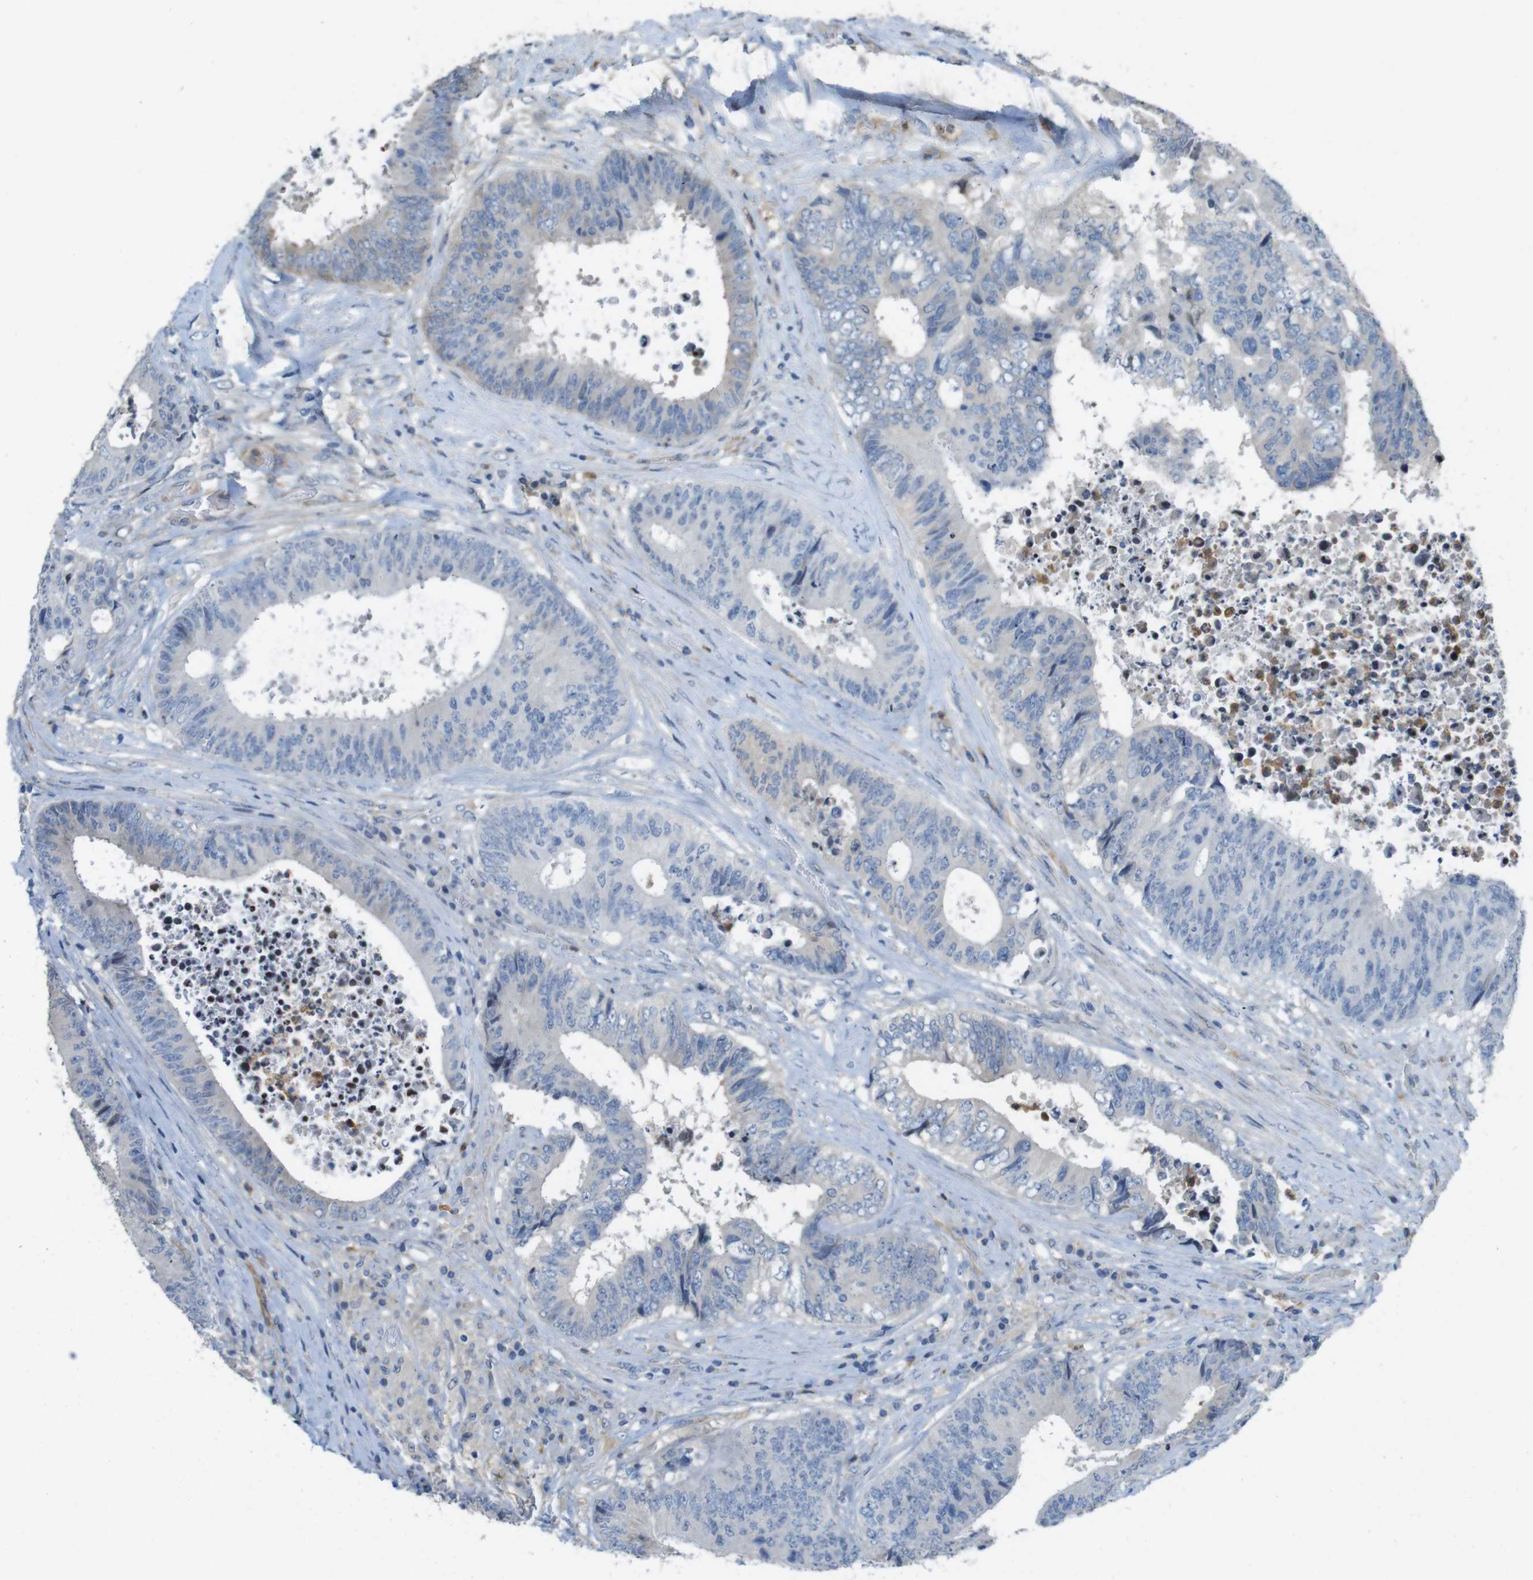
{"staining": {"intensity": "negative", "quantity": "none", "location": "none"}, "tissue": "colorectal cancer", "cell_type": "Tumor cells", "image_type": "cancer", "snomed": [{"axis": "morphology", "description": "Adenocarcinoma, NOS"}, {"axis": "topography", "description": "Rectum"}], "caption": "Adenocarcinoma (colorectal) stained for a protein using immunohistochemistry displays no staining tumor cells.", "gene": "PCDH10", "patient": {"sex": "male", "age": 72}}